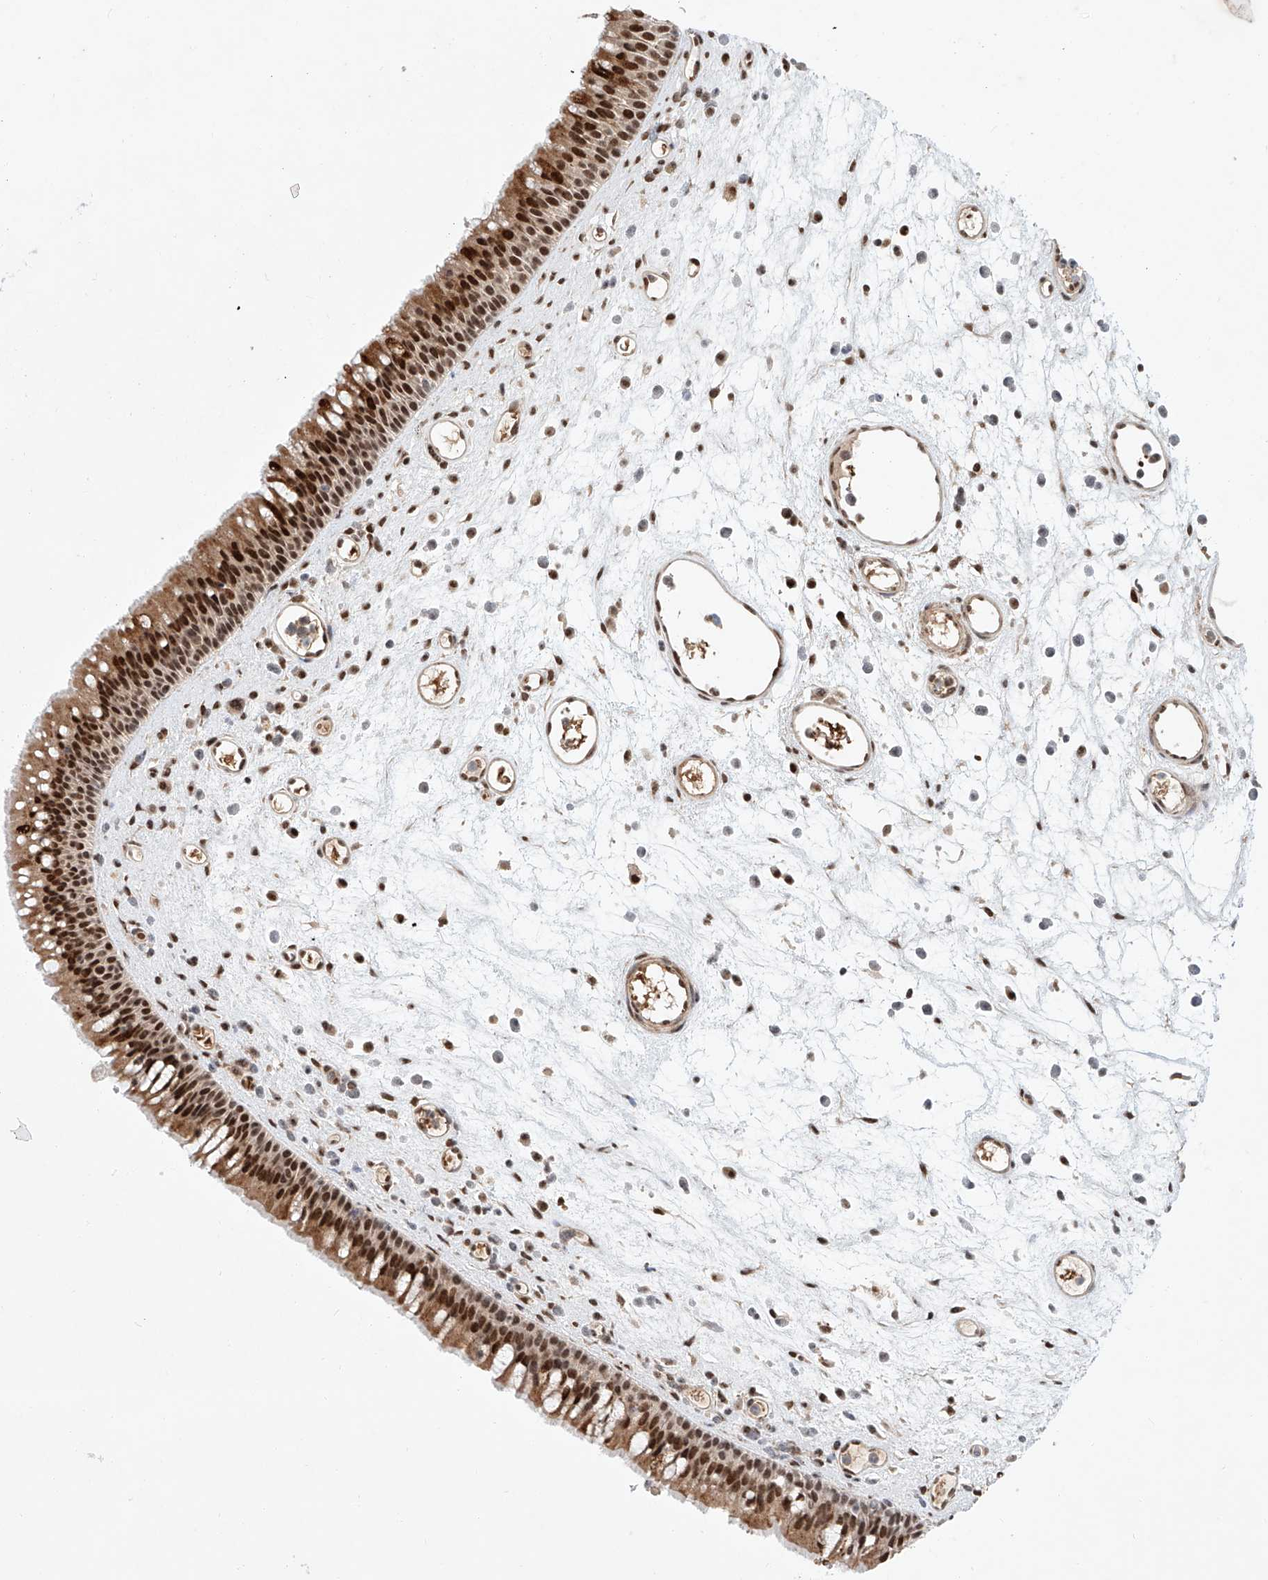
{"staining": {"intensity": "strong", "quantity": ">75%", "location": "cytoplasmic/membranous,nuclear"}, "tissue": "nasopharynx", "cell_type": "Respiratory epithelial cells", "image_type": "normal", "snomed": [{"axis": "morphology", "description": "Normal tissue, NOS"}, {"axis": "morphology", "description": "Inflammation, NOS"}, {"axis": "morphology", "description": "Malignant melanoma, Metastatic site"}, {"axis": "topography", "description": "Nasopharynx"}], "caption": "Immunohistochemical staining of unremarkable human nasopharynx shows strong cytoplasmic/membranous,nuclear protein staining in about >75% of respiratory epithelial cells.", "gene": "ZNF470", "patient": {"sex": "male", "age": 70}}